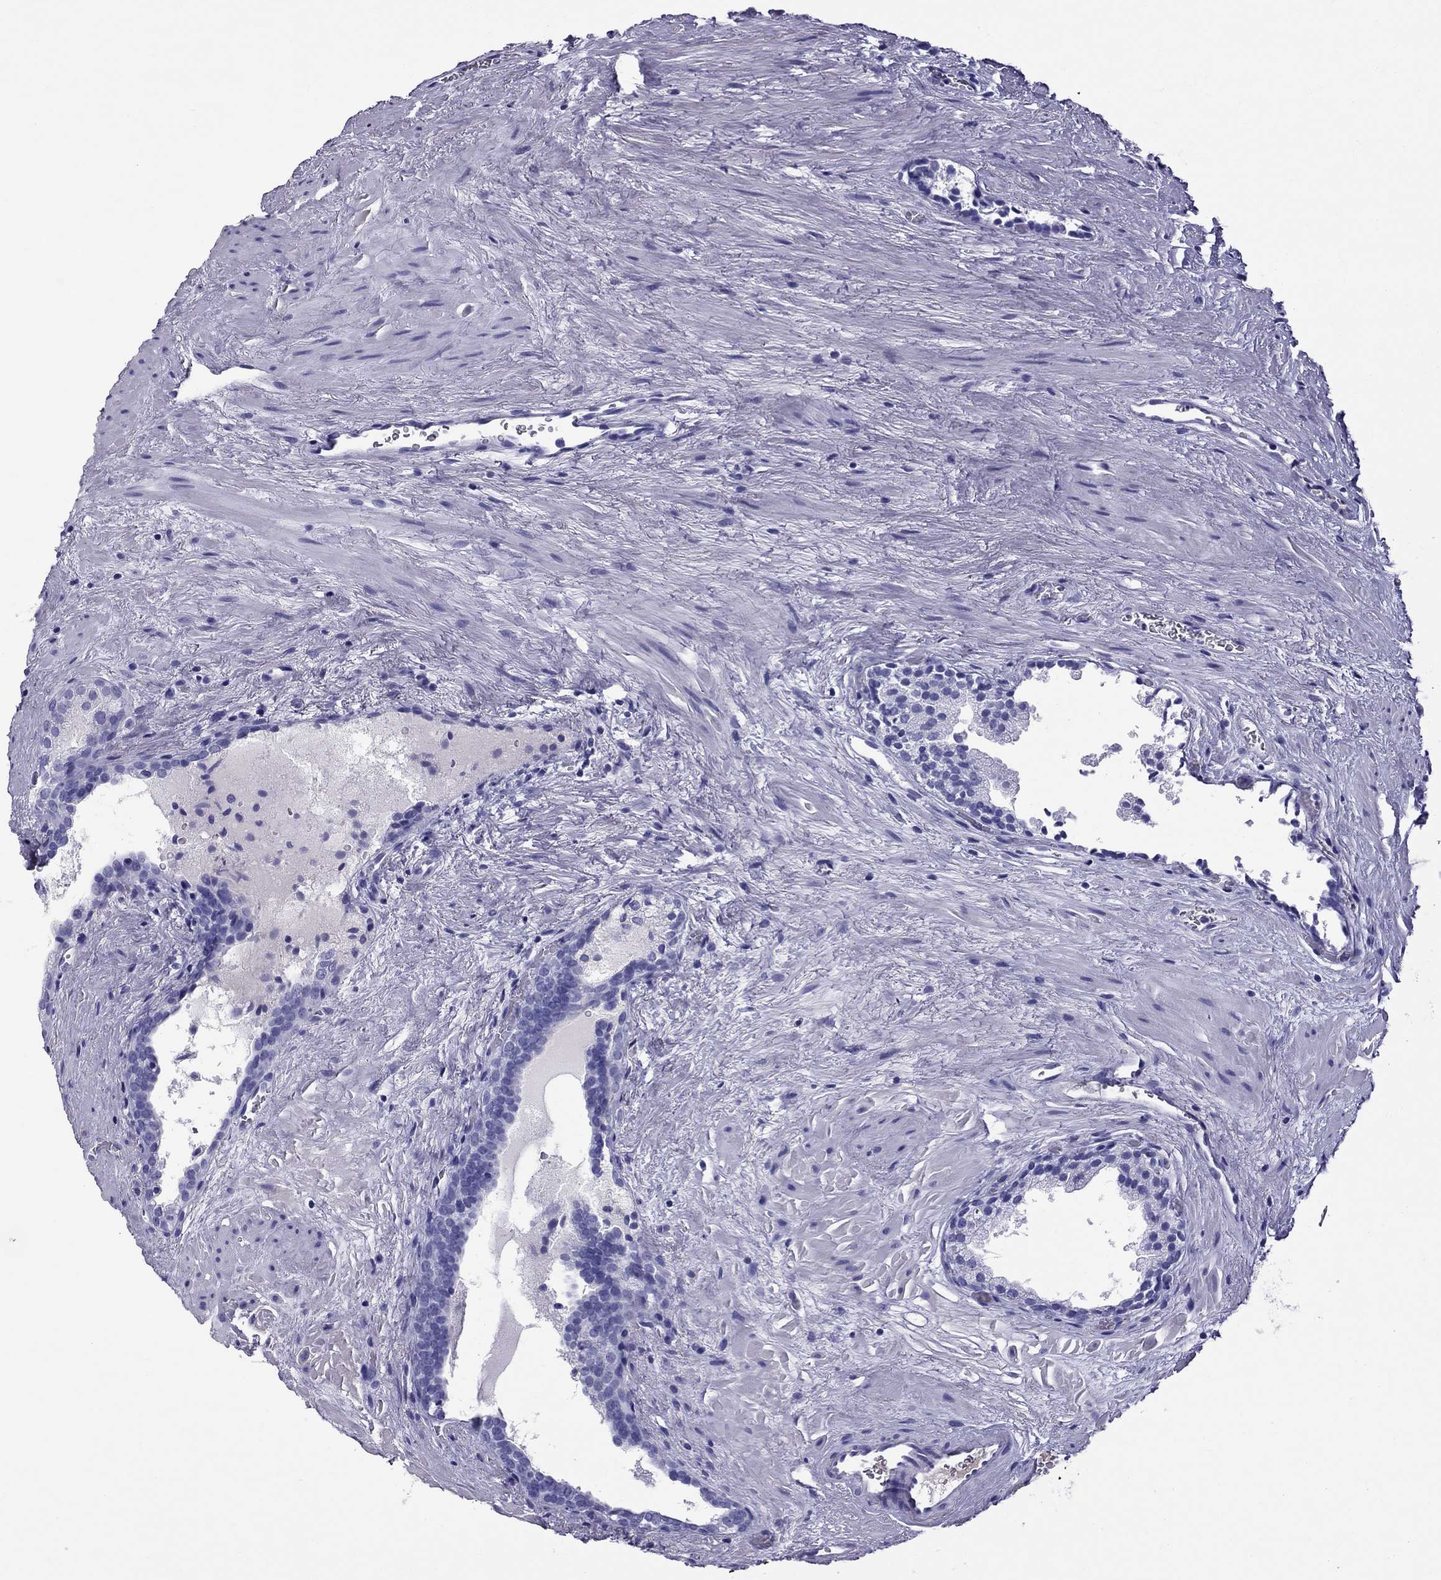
{"staining": {"intensity": "negative", "quantity": "none", "location": "none"}, "tissue": "prostate cancer", "cell_type": "Tumor cells", "image_type": "cancer", "snomed": [{"axis": "morphology", "description": "Adenocarcinoma, NOS"}, {"axis": "topography", "description": "Prostate"}], "caption": "Immunohistochemical staining of prostate adenocarcinoma reveals no significant staining in tumor cells.", "gene": "SCART1", "patient": {"sex": "male", "age": 66}}